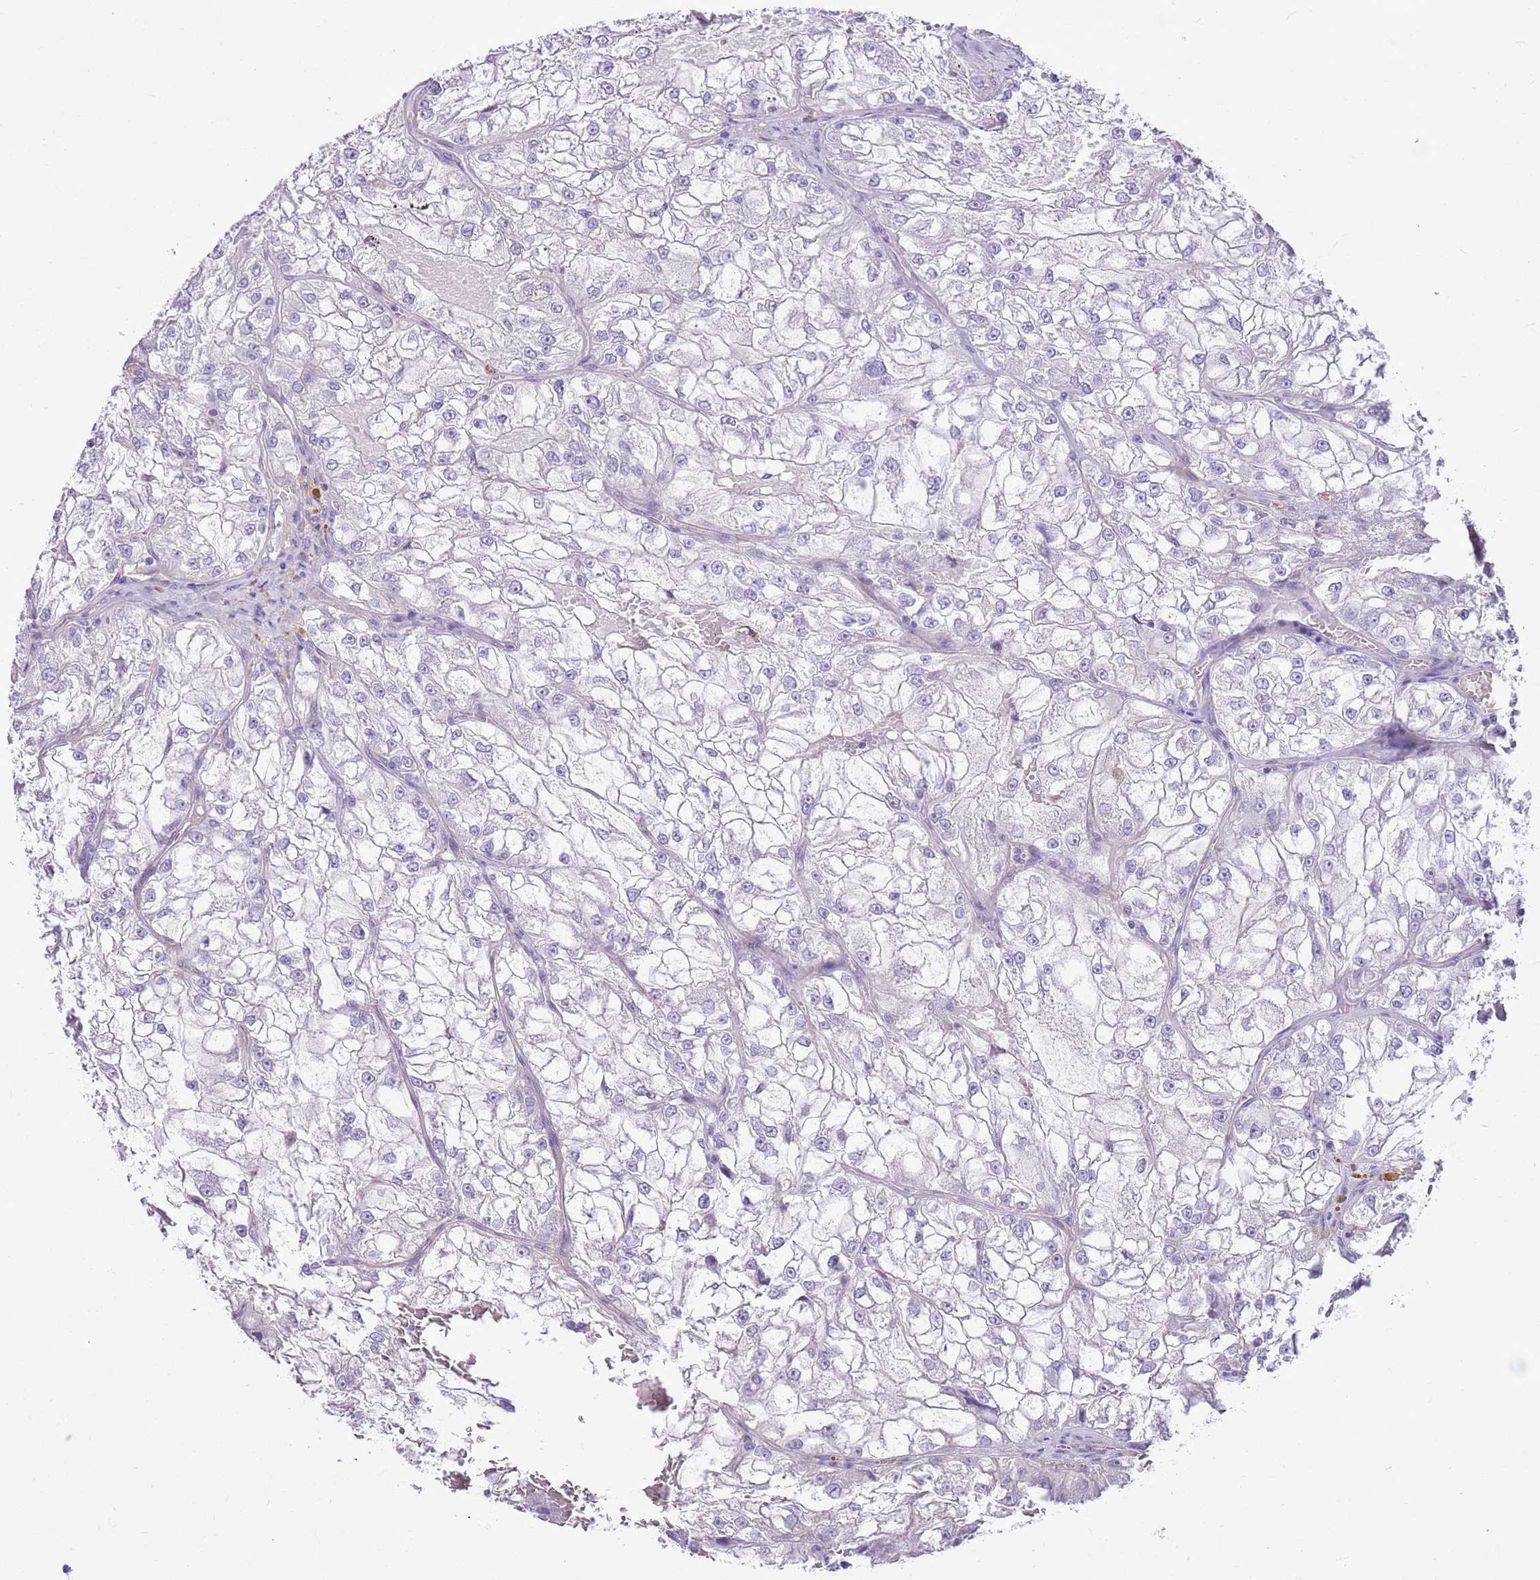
{"staining": {"intensity": "negative", "quantity": "none", "location": "none"}, "tissue": "renal cancer", "cell_type": "Tumor cells", "image_type": "cancer", "snomed": [{"axis": "morphology", "description": "Adenocarcinoma, NOS"}, {"axis": "topography", "description": "Kidney"}], "caption": "Immunohistochemistry histopathology image of neoplastic tissue: human renal cancer stained with DAB exhibits no significant protein staining in tumor cells. (DAB (3,3'-diaminobenzidine) immunohistochemistry, high magnification).", "gene": "PARP8", "patient": {"sex": "female", "age": 72}}